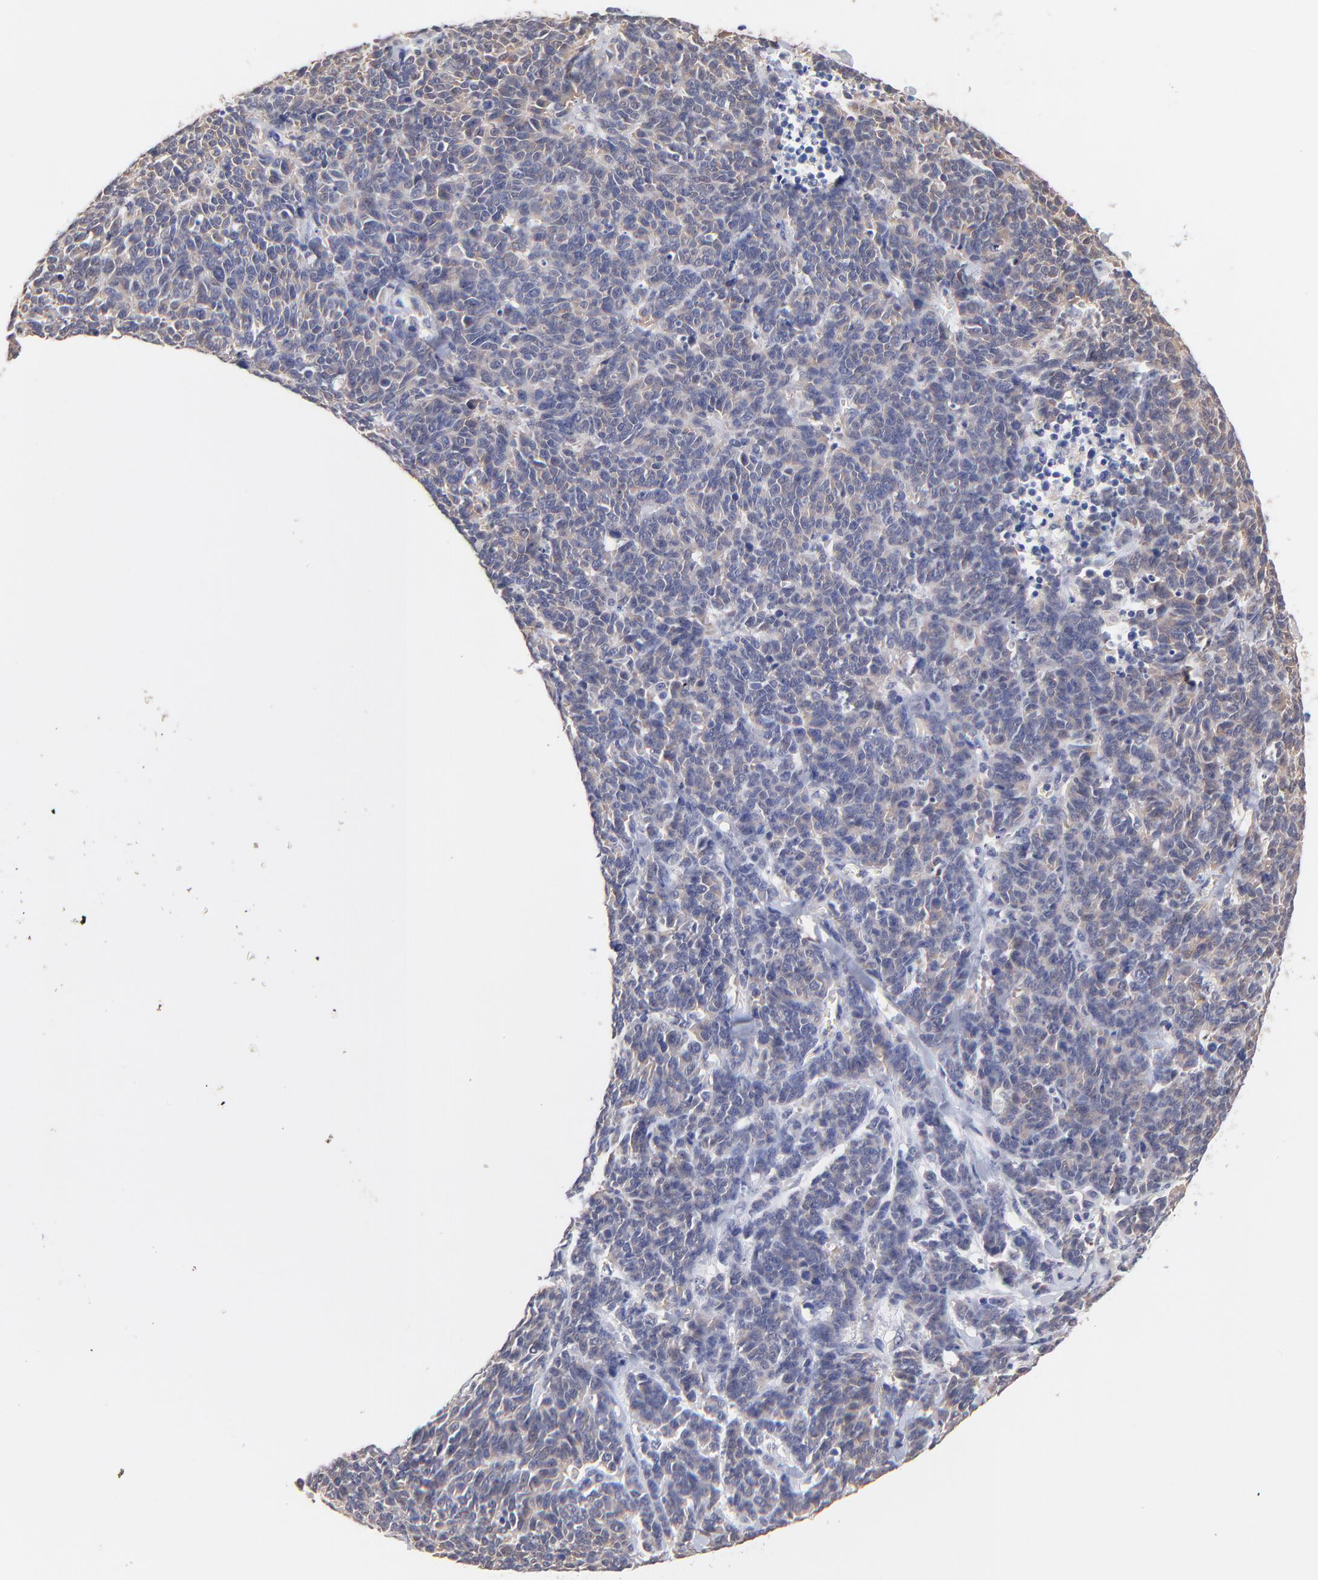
{"staining": {"intensity": "negative", "quantity": "none", "location": "none"}, "tissue": "lung cancer", "cell_type": "Tumor cells", "image_type": "cancer", "snomed": [{"axis": "morphology", "description": "Neoplasm, malignant, NOS"}, {"axis": "topography", "description": "Lung"}], "caption": "Tumor cells are negative for protein expression in human lung cancer.", "gene": "RIBC2", "patient": {"sex": "female", "age": 58}}